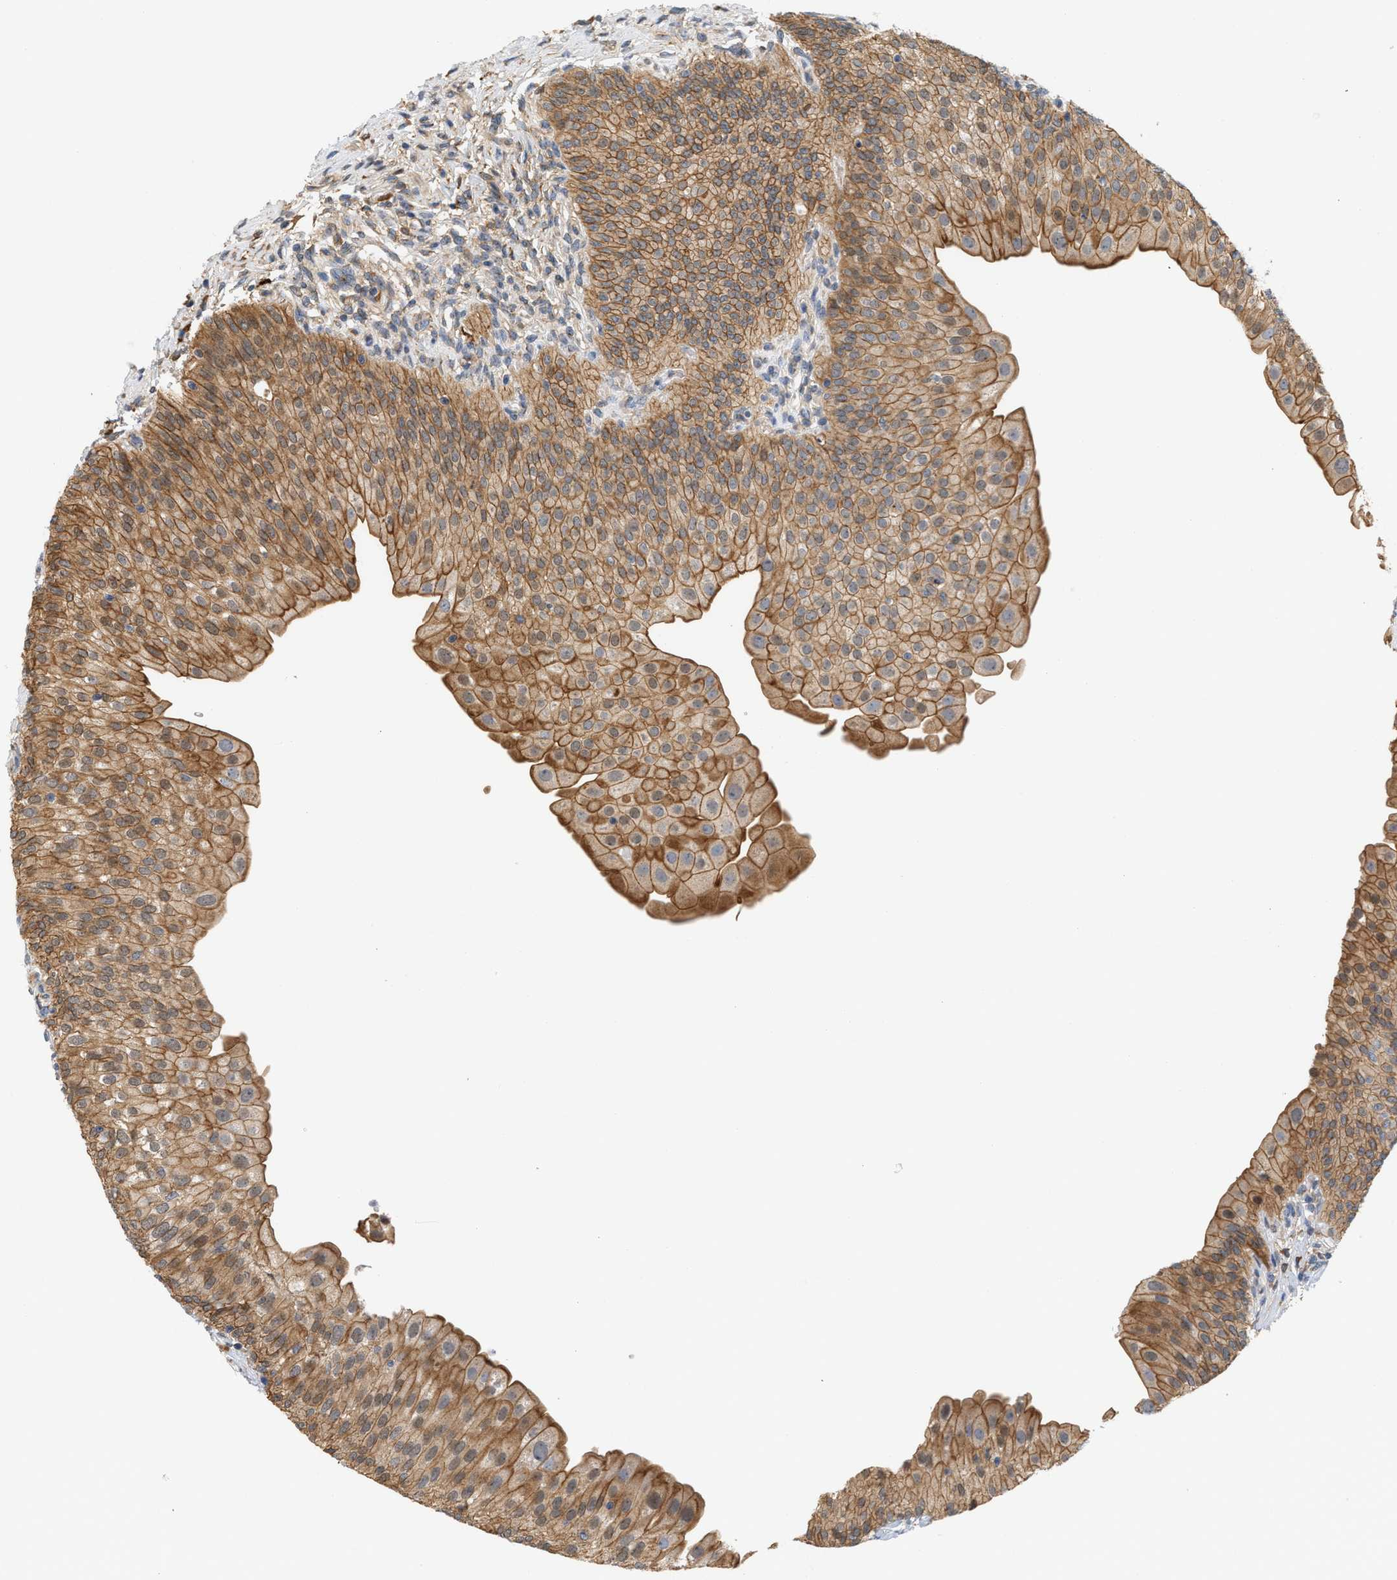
{"staining": {"intensity": "moderate", "quantity": ">75%", "location": "cytoplasmic/membranous"}, "tissue": "urinary bladder", "cell_type": "Urothelial cells", "image_type": "normal", "snomed": [{"axis": "morphology", "description": "Normal tissue, NOS"}, {"axis": "topography", "description": "Urinary bladder"}], "caption": "A histopathology image of human urinary bladder stained for a protein exhibits moderate cytoplasmic/membranous brown staining in urothelial cells. Immunohistochemistry (ihc) stains the protein of interest in brown and the nuclei are stained blue.", "gene": "CTXN1", "patient": {"sex": "male", "age": 46}}